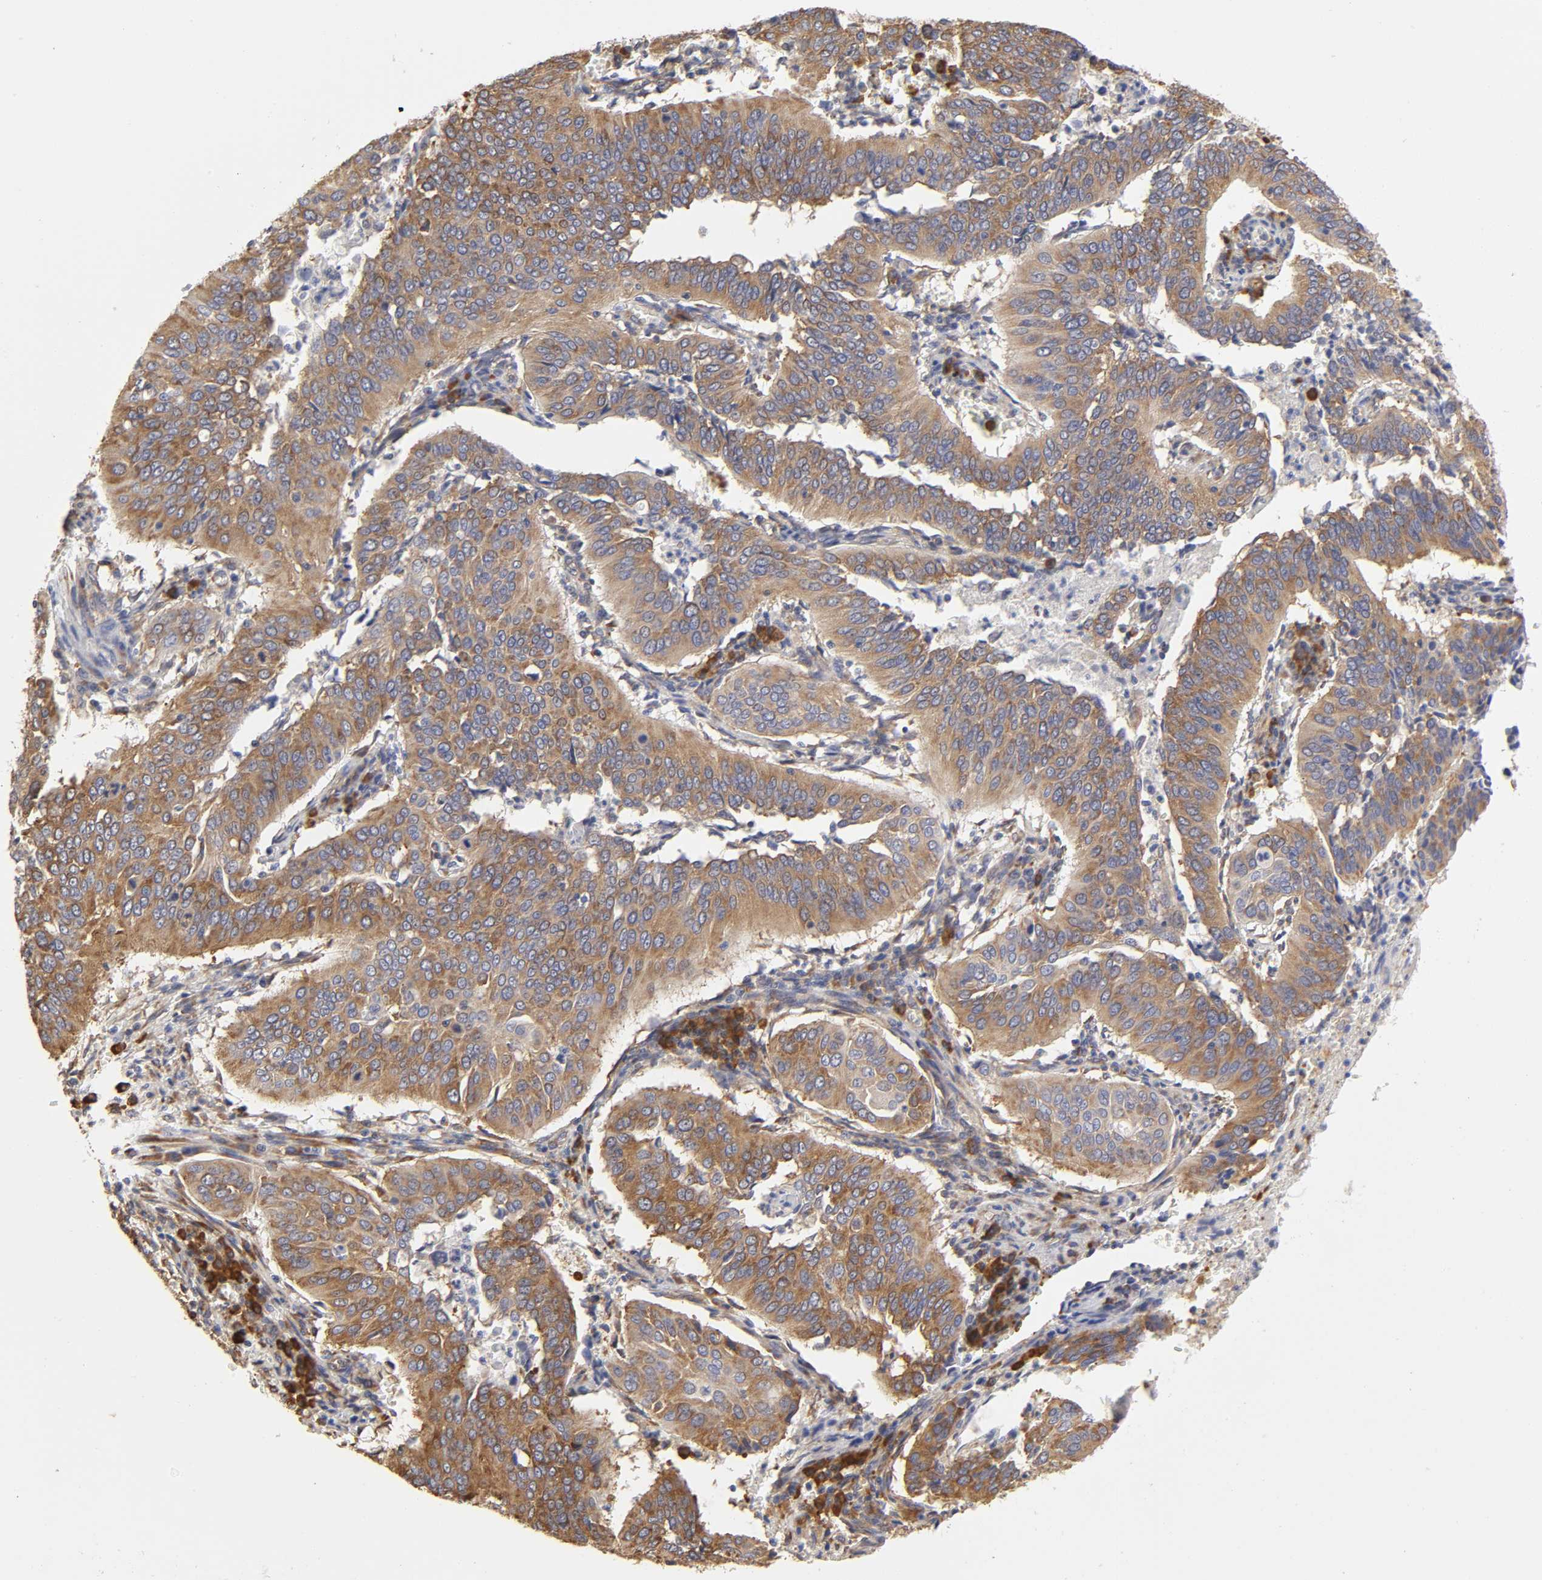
{"staining": {"intensity": "strong", "quantity": ">75%", "location": "cytoplasmic/membranous"}, "tissue": "cervical cancer", "cell_type": "Tumor cells", "image_type": "cancer", "snomed": [{"axis": "morphology", "description": "Squamous cell carcinoma, NOS"}, {"axis": "topography", "description": "Cervix"}], "caption": "Cervical cancer stained for a protein demonstrates strong cytoplasmic/membranous positivity in tumor cells.", "gene": "RPL14", "patient": {"sex": "female", "age": 39}}